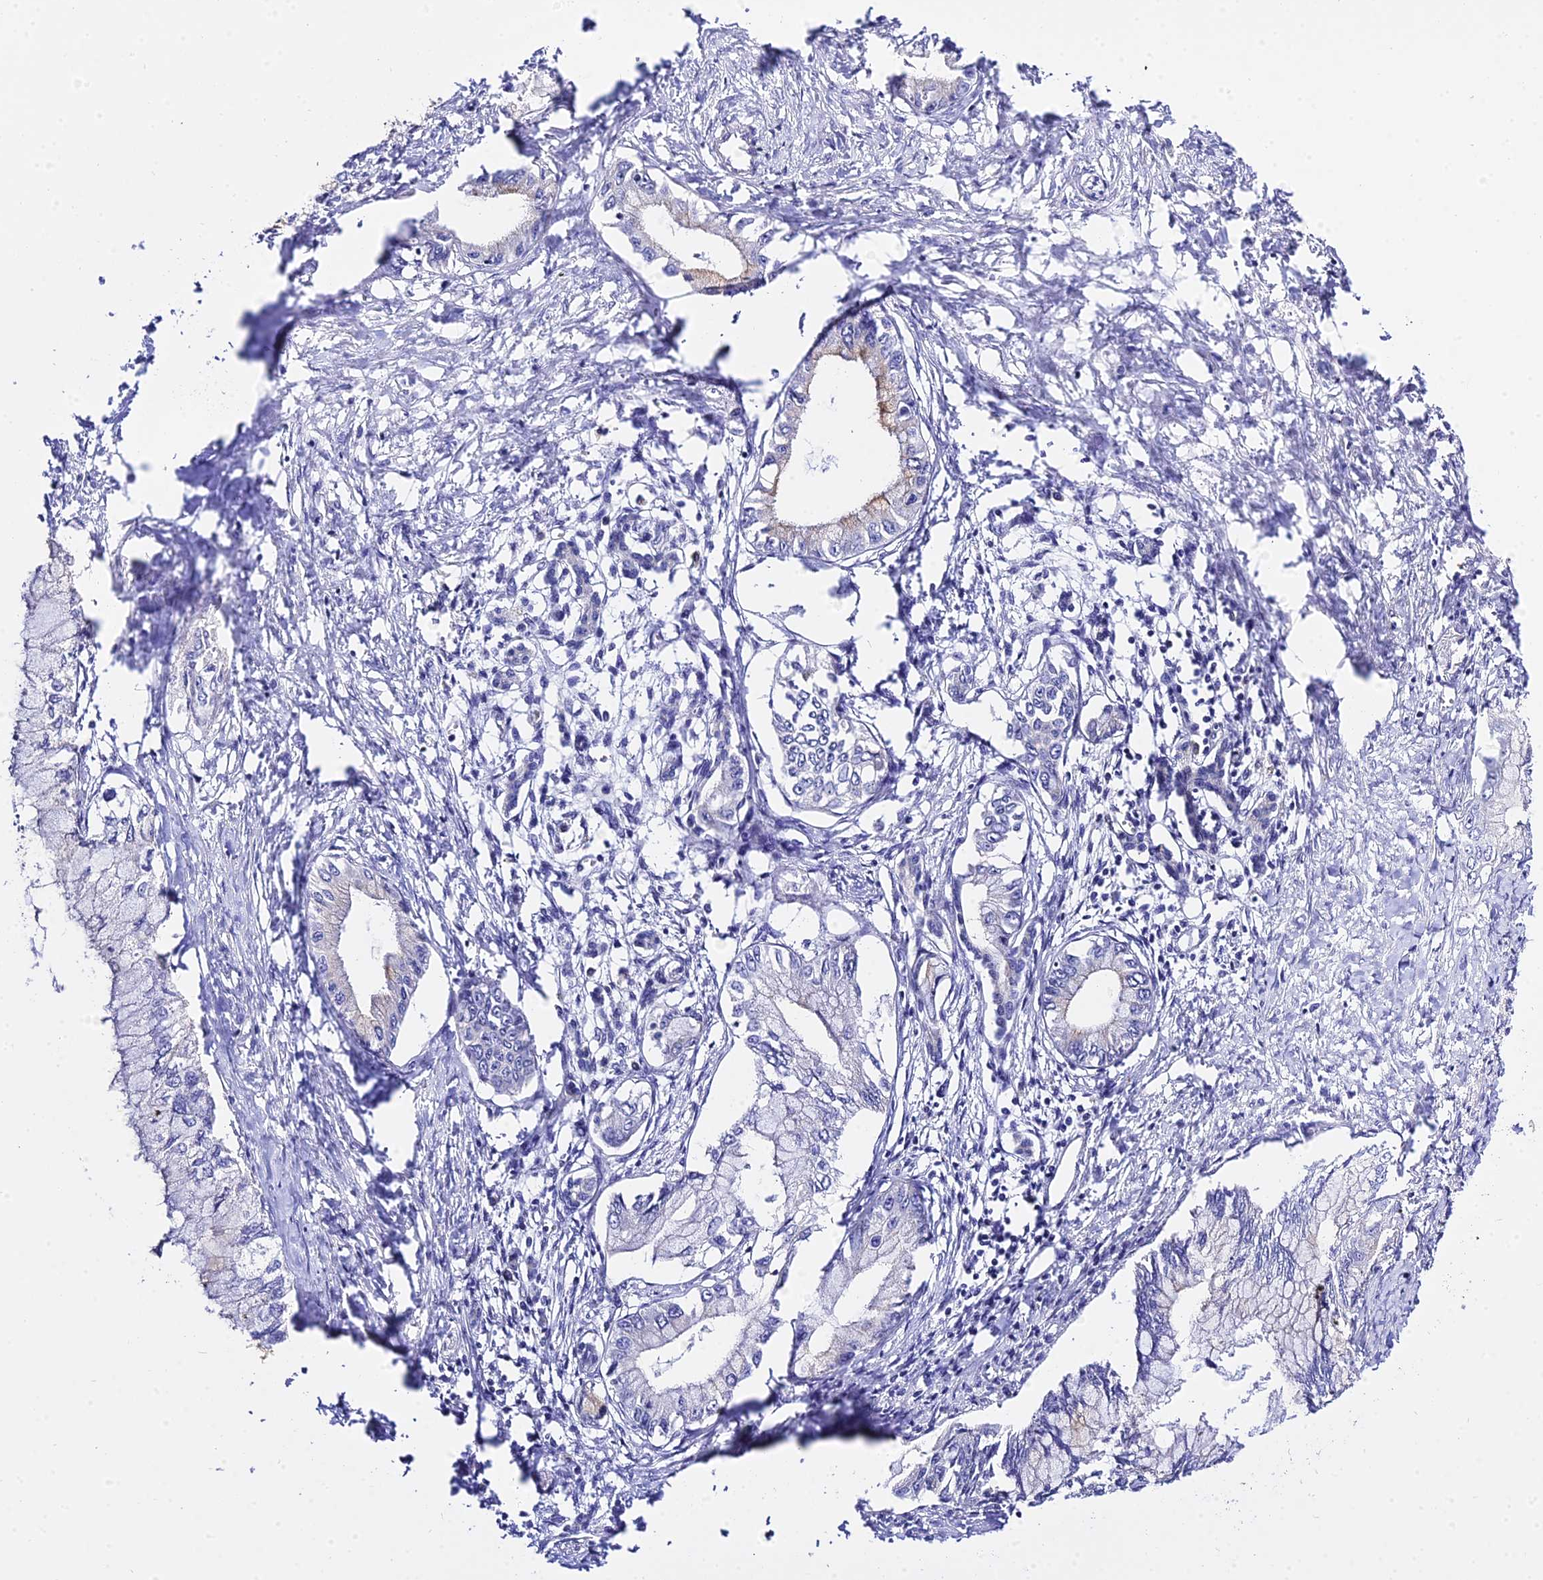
{"staining": {"intensity": "negative", "quantity": "none", "location": "none"}, "tissue": "pancreatic cancer", "cell_type": "Tumor cells", "image_type": "cancer", "snomed": [{"axis": "morphology", "description": "Adenocarcinoma, NOS"}, {"axis": "topography", "description": "Pancreas"}], "caption": "IHC of human pancreatic cancer (adenocarcinoma) shows no staining in tumor cells.", "gene": "ZNF628", "patient": {"sex": "male", "age": 48}}